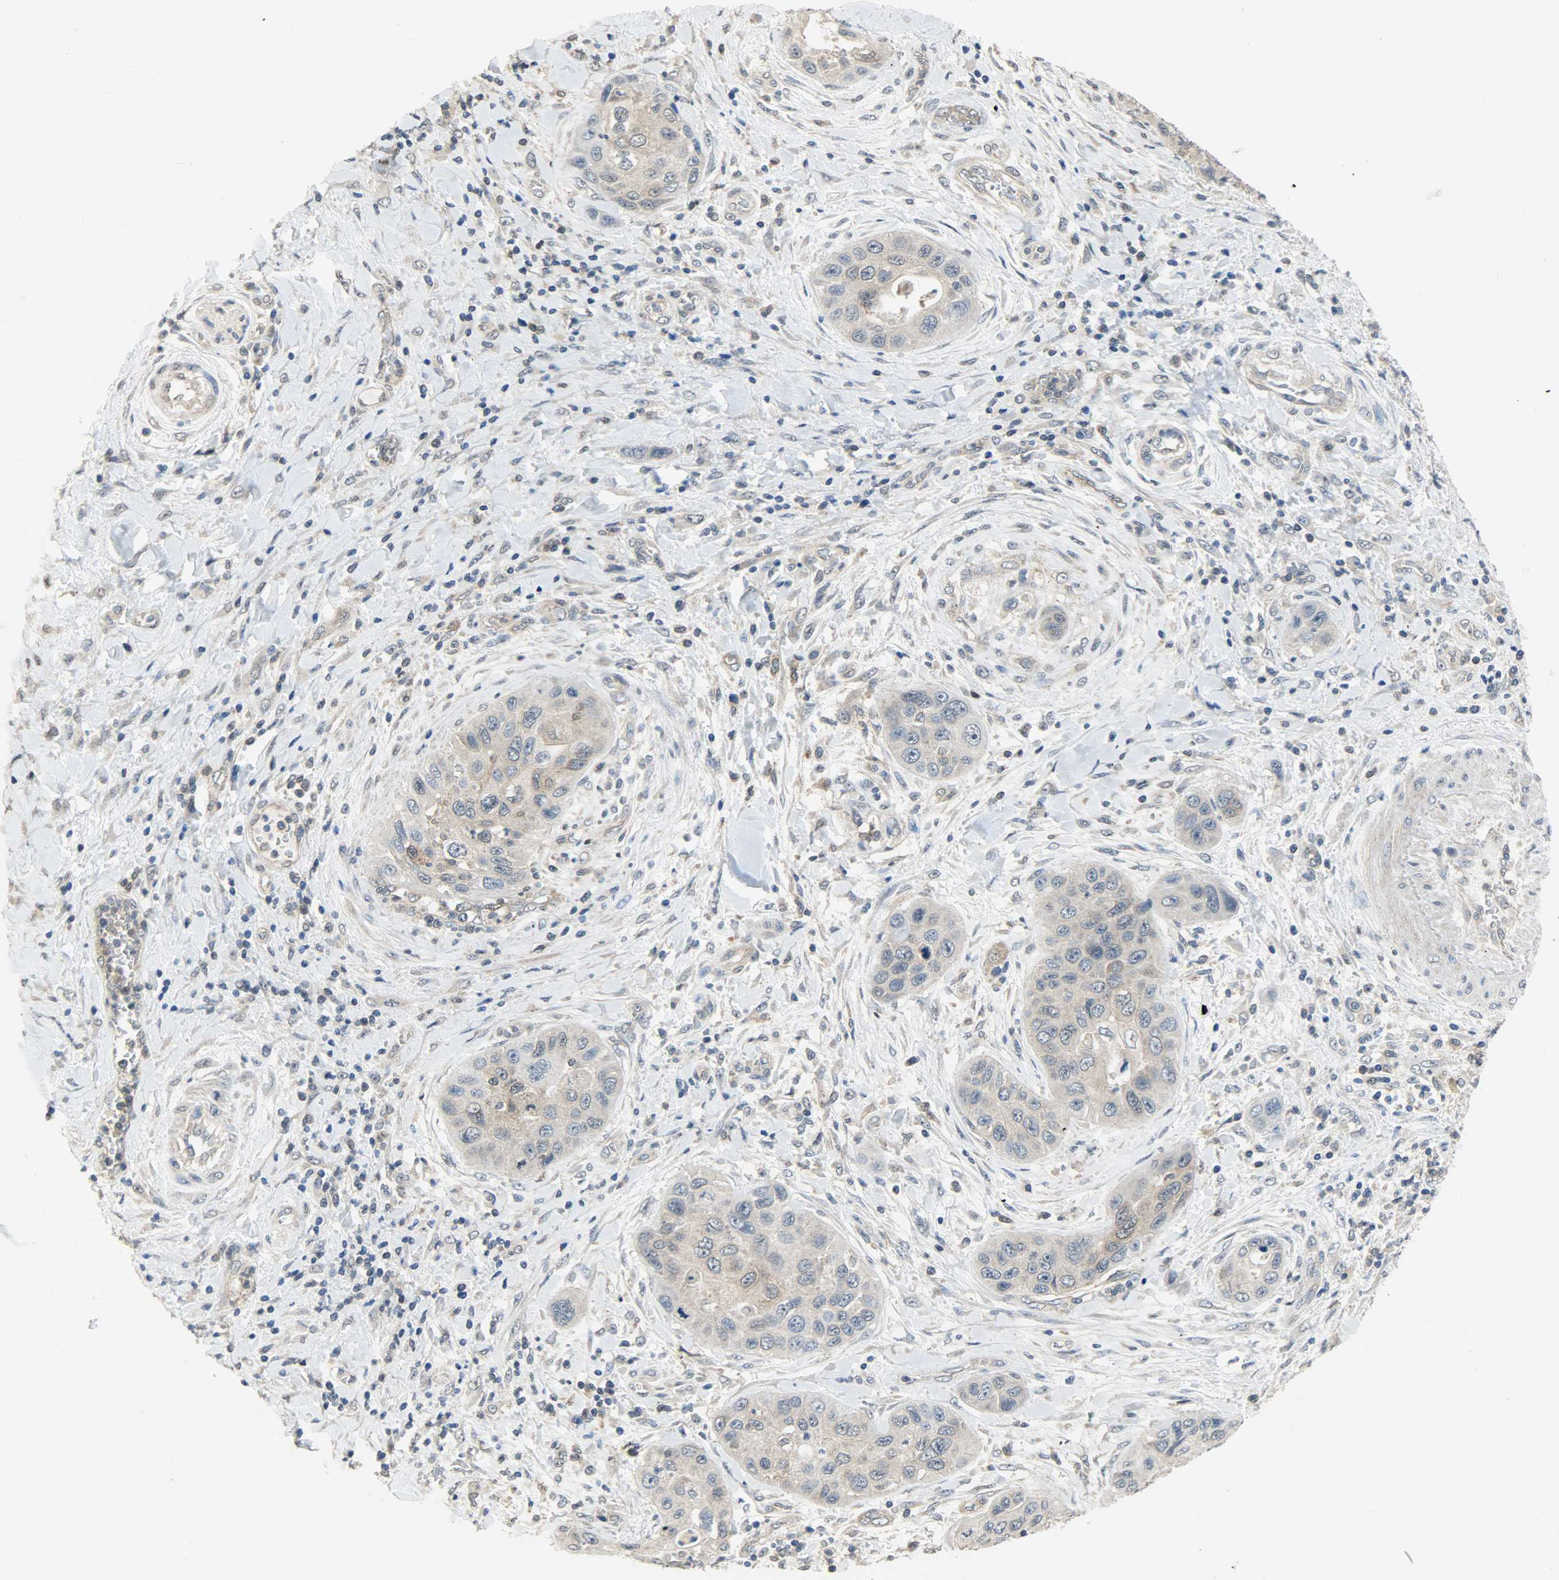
{"staining": {"intensity": "moderate", "quantity": "<25%", "location": "cytoplasmic/membranous"}, "tissue": "pancreatic cancer", "cell_type": "Tumor cells", "image_type": "cancer", "snomed": [{"axis": "morphology", "description": "Adenocarcinoma, NOS"}, {"axis": "topography", "description": "Pancreas"}], "caption": "High-magnification brightfield microscopy of pancreatic cancer stained with DAB (3,3'-diaminobenzidine) (brown) and counterstained with hematoxylin (blue). tumor cells exhibit moderate cytoplasmic/membranous positivity is present in about<25% of cells. Nuclei are stained in blue.", "gene": "TRIM21", "patient": {"sex": "female", "age": 70}}